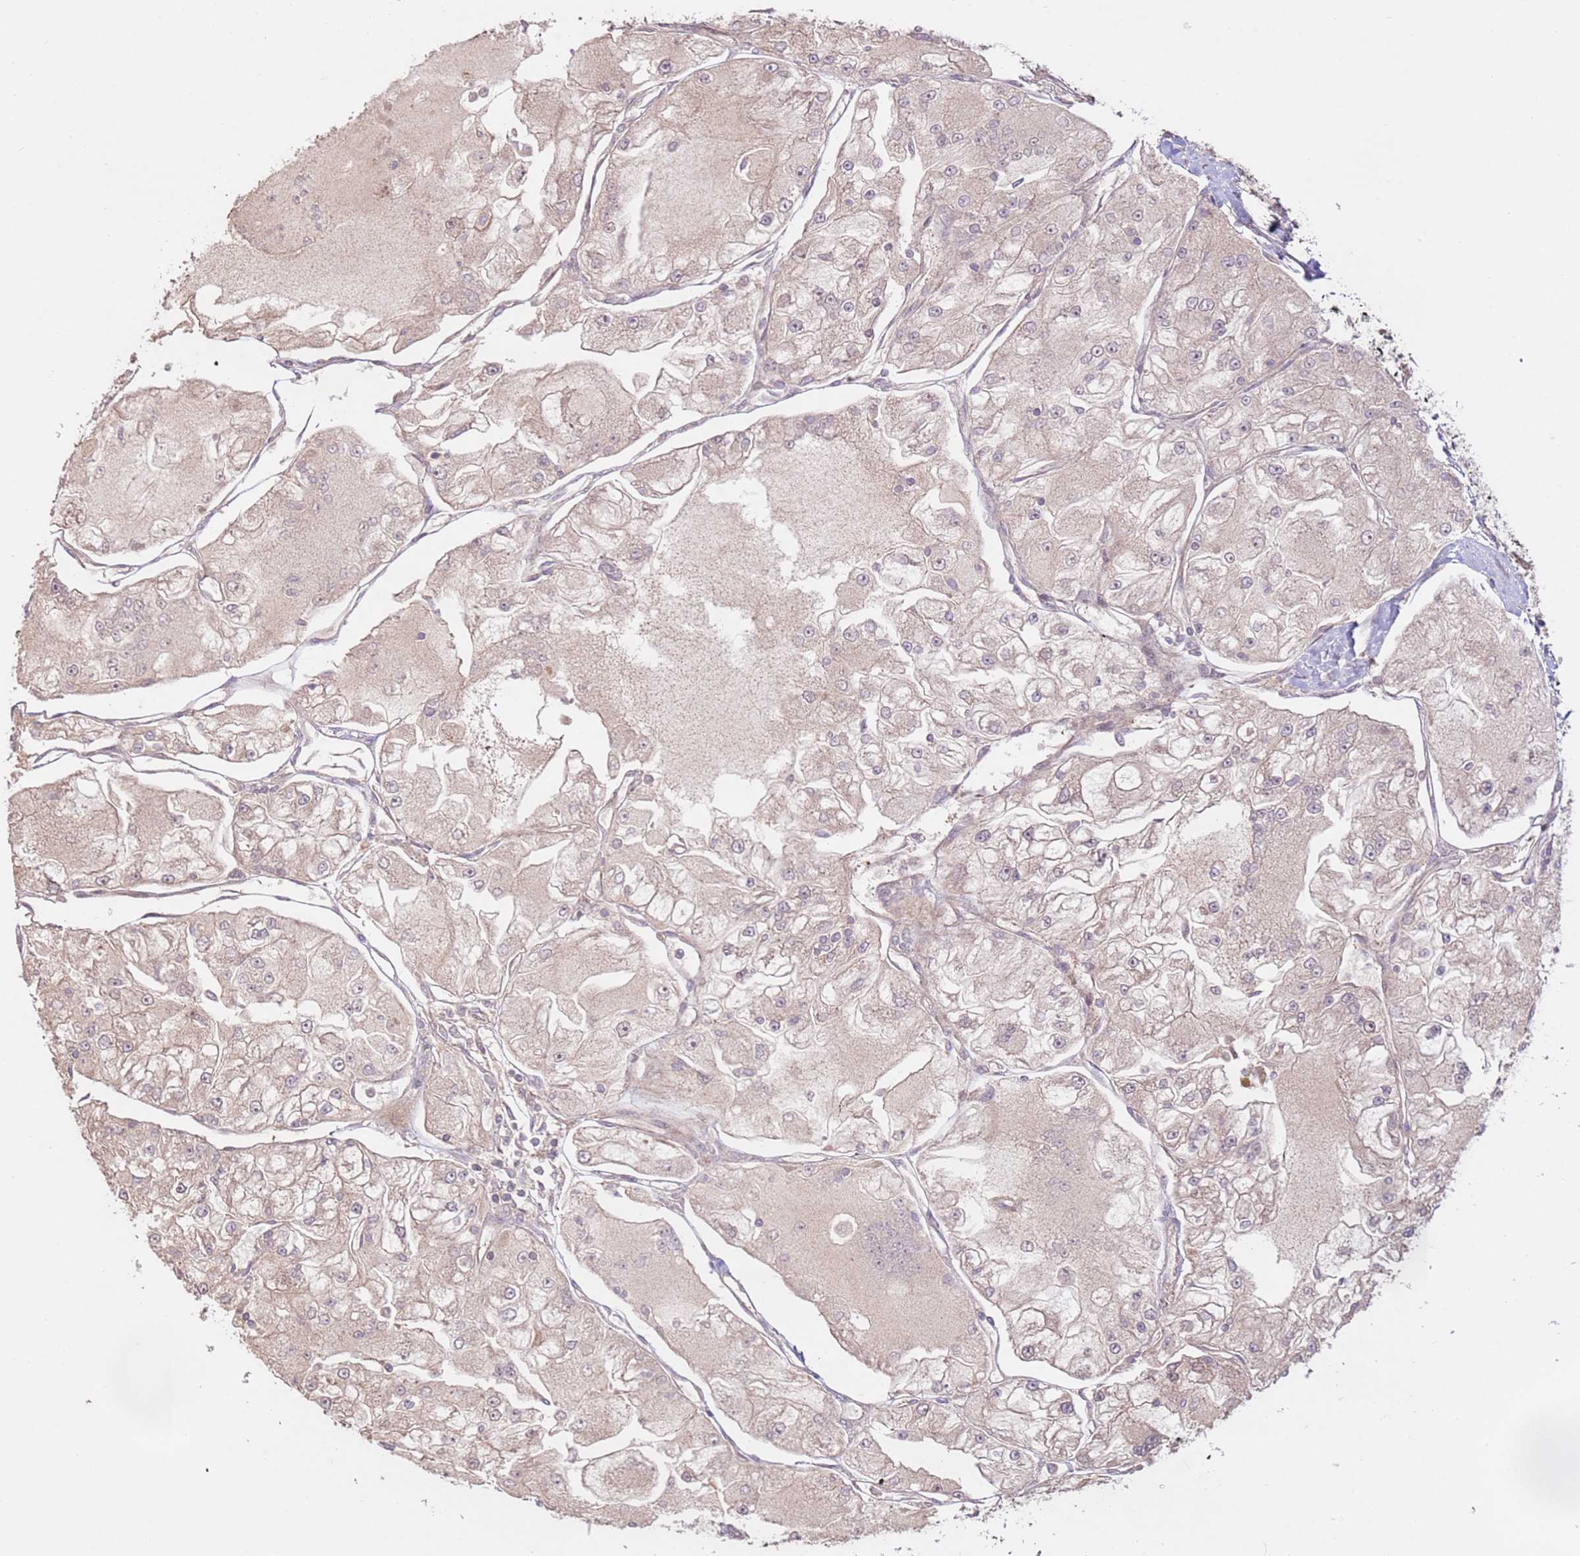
{"staining": {"intensity": "negative", "quantity": "none", "location": "none"}, "tissue": "renal cancer", "cell_type": "Tumor cells", "image_type": "cancer", "snomed": [{"axis": "morphology", "description": "Adenocarcinoma, NOS"}, {"axis": "topography", "description": "Kidney"}], "caption": "IHC of renal cancer reveals no positivity in tumor cells. (IHC, brightfield microscopy, high magnification).", "gene": "CCDC112", "patient": {"sex": "female", "age": 72}}